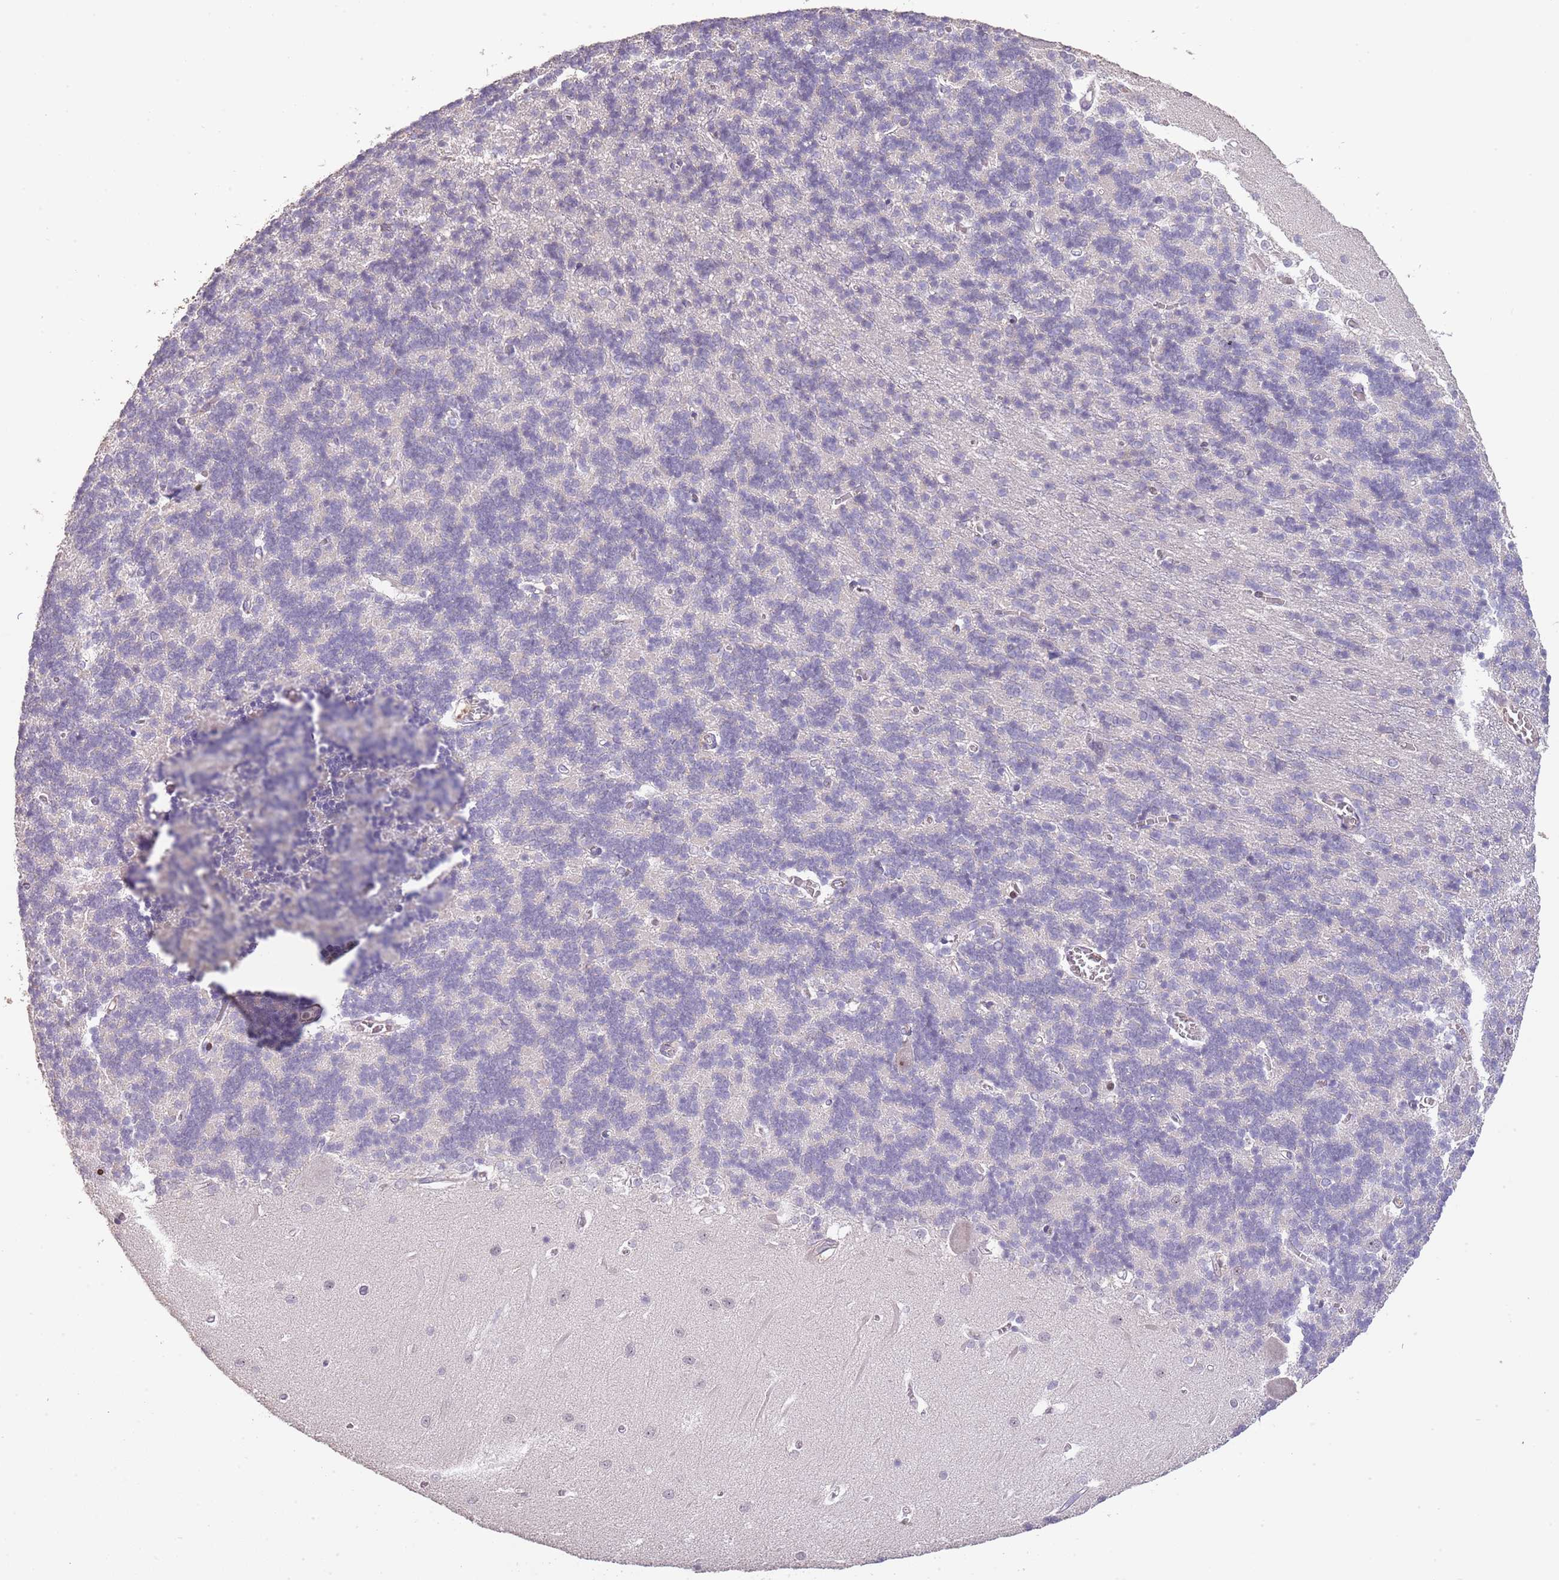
{"staining": {"intensity": "negative", "quantity": "none", "location": "none"}, "tissue": "cerebellum", "cell_type": "Cells in granular layer", "image_type": "normal", "snomed": [{"axis": "morphology", "description": "Normal tissue, NOS"}, {"axis": "topography", "description": "Cerebellum"}], "caption": "Immunohistochemistry of normal cerebellum reveals no staining in cells in granular layer. (DAB (3,3'-diaminobenzidine) immunohistochemistry with hematoxylin counter stain).", "gene": "ADTRP", "patient": {"sex": "male", "age": 37}}